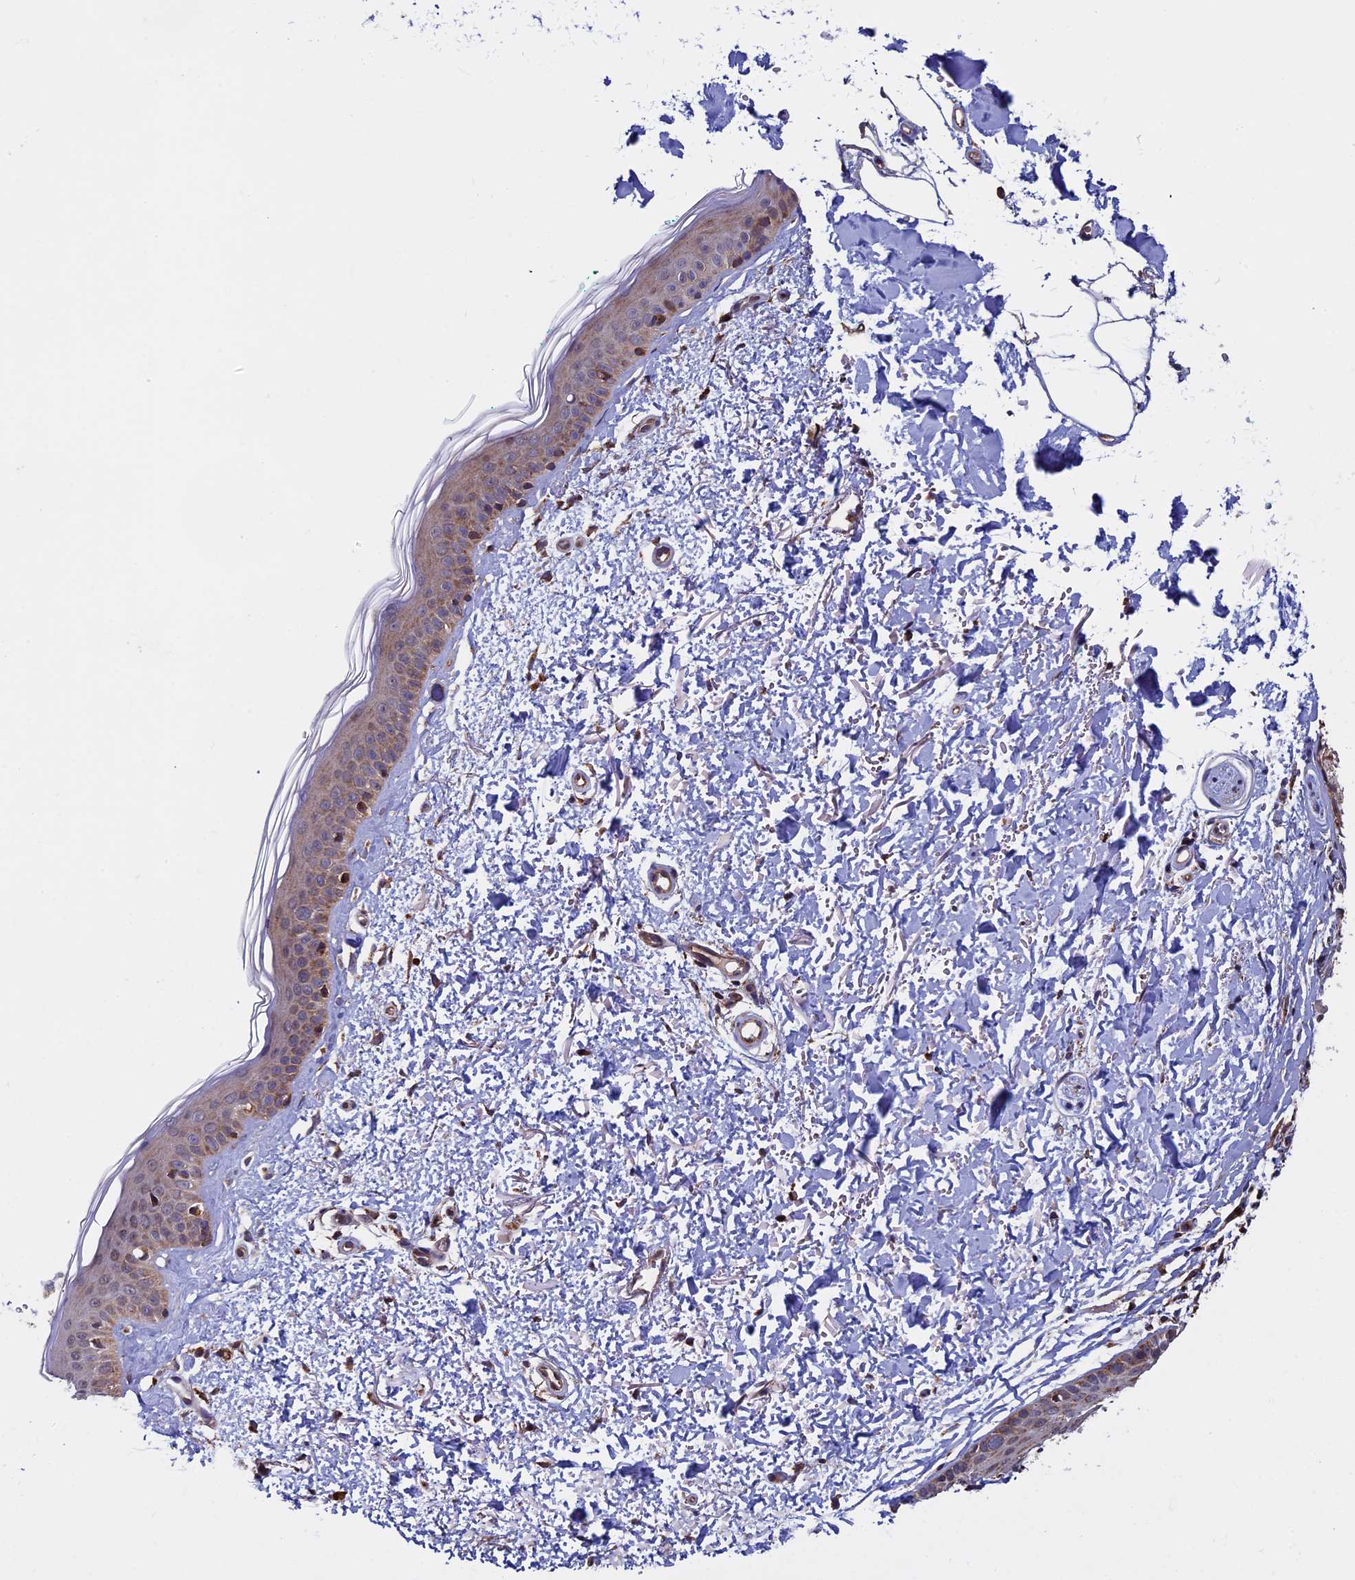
{"staining": {"intensity": "moderate", "quantity": "25%-75%", "location": "cytoplasmic/membranous"}, "tissue": "skin", "cell_type": "Fibroblasts", "image_type": "normal", "snomed": [{"axis": "morphology", "description": "Normal tissue, NOS"}, {"axis": "topography", "description": "Skin"}], "caption": "Human skin stained for a protein (brown) shows moderate cytoplasmic/membranous positive positivity in approximately 25%-75% of fibroblasts.", "gene": "RNF17", "patient": {"sex": "male", "age": 66}}